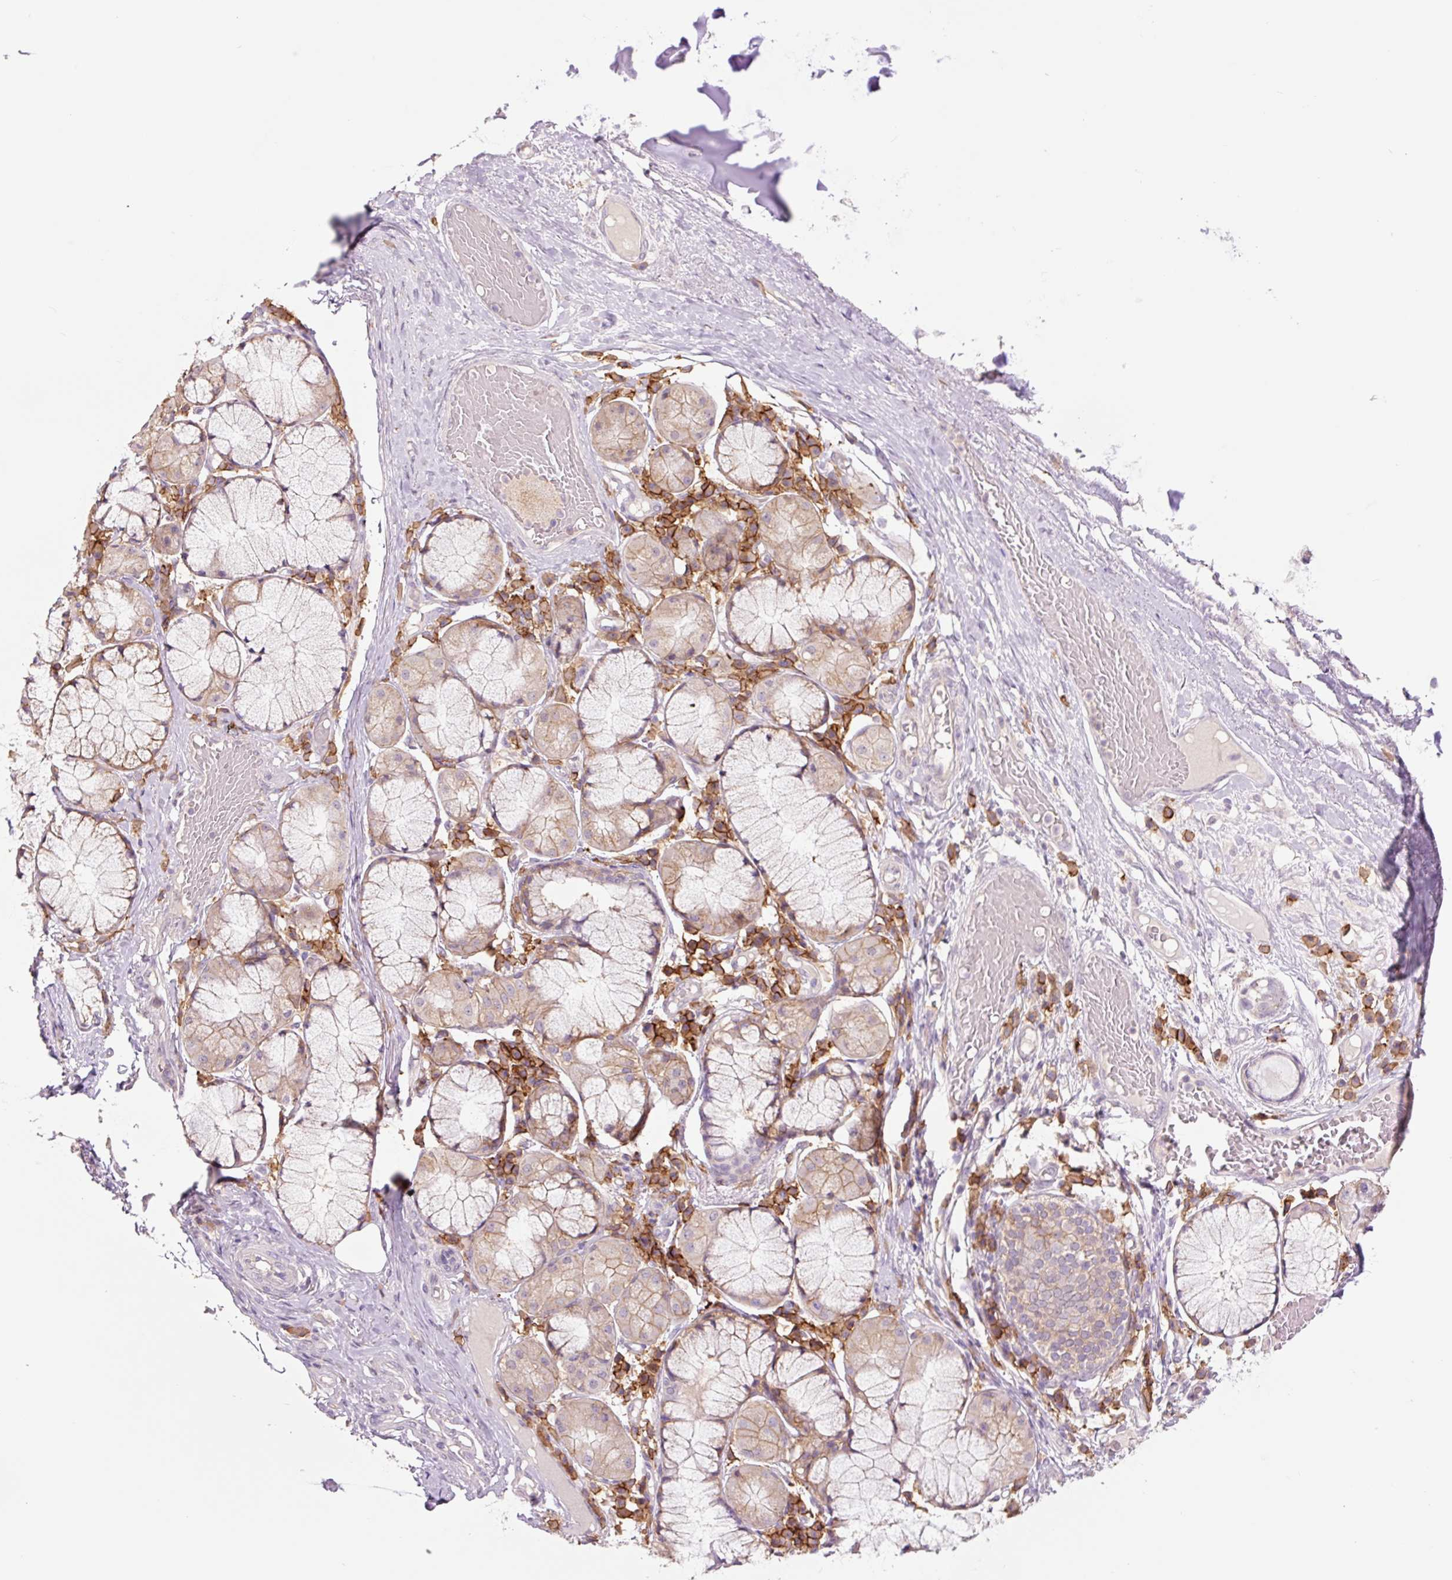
{"staining": {"intensity": "negative", "quantity": "none", "location": "none"}, "tissue": "adipose tissue", "cell_type": "Adipocytes", "image_type": "normal", "snomed": [{"axis": "morphology", "description": "Normal tissue, NOS"}, {"axis": "topography", "description": "Cartilage tissue"}, {"axis": "topography", "description": "Bronchus"}], "caption": "Immunohistochemical staining of unremarkable adipose tissue displays no significant expression in adipocytes. (DAB IHC with hematoxylin counter stain).", "gene": "SLC1A4", "patient": {"sex": "male", "age": 56}}